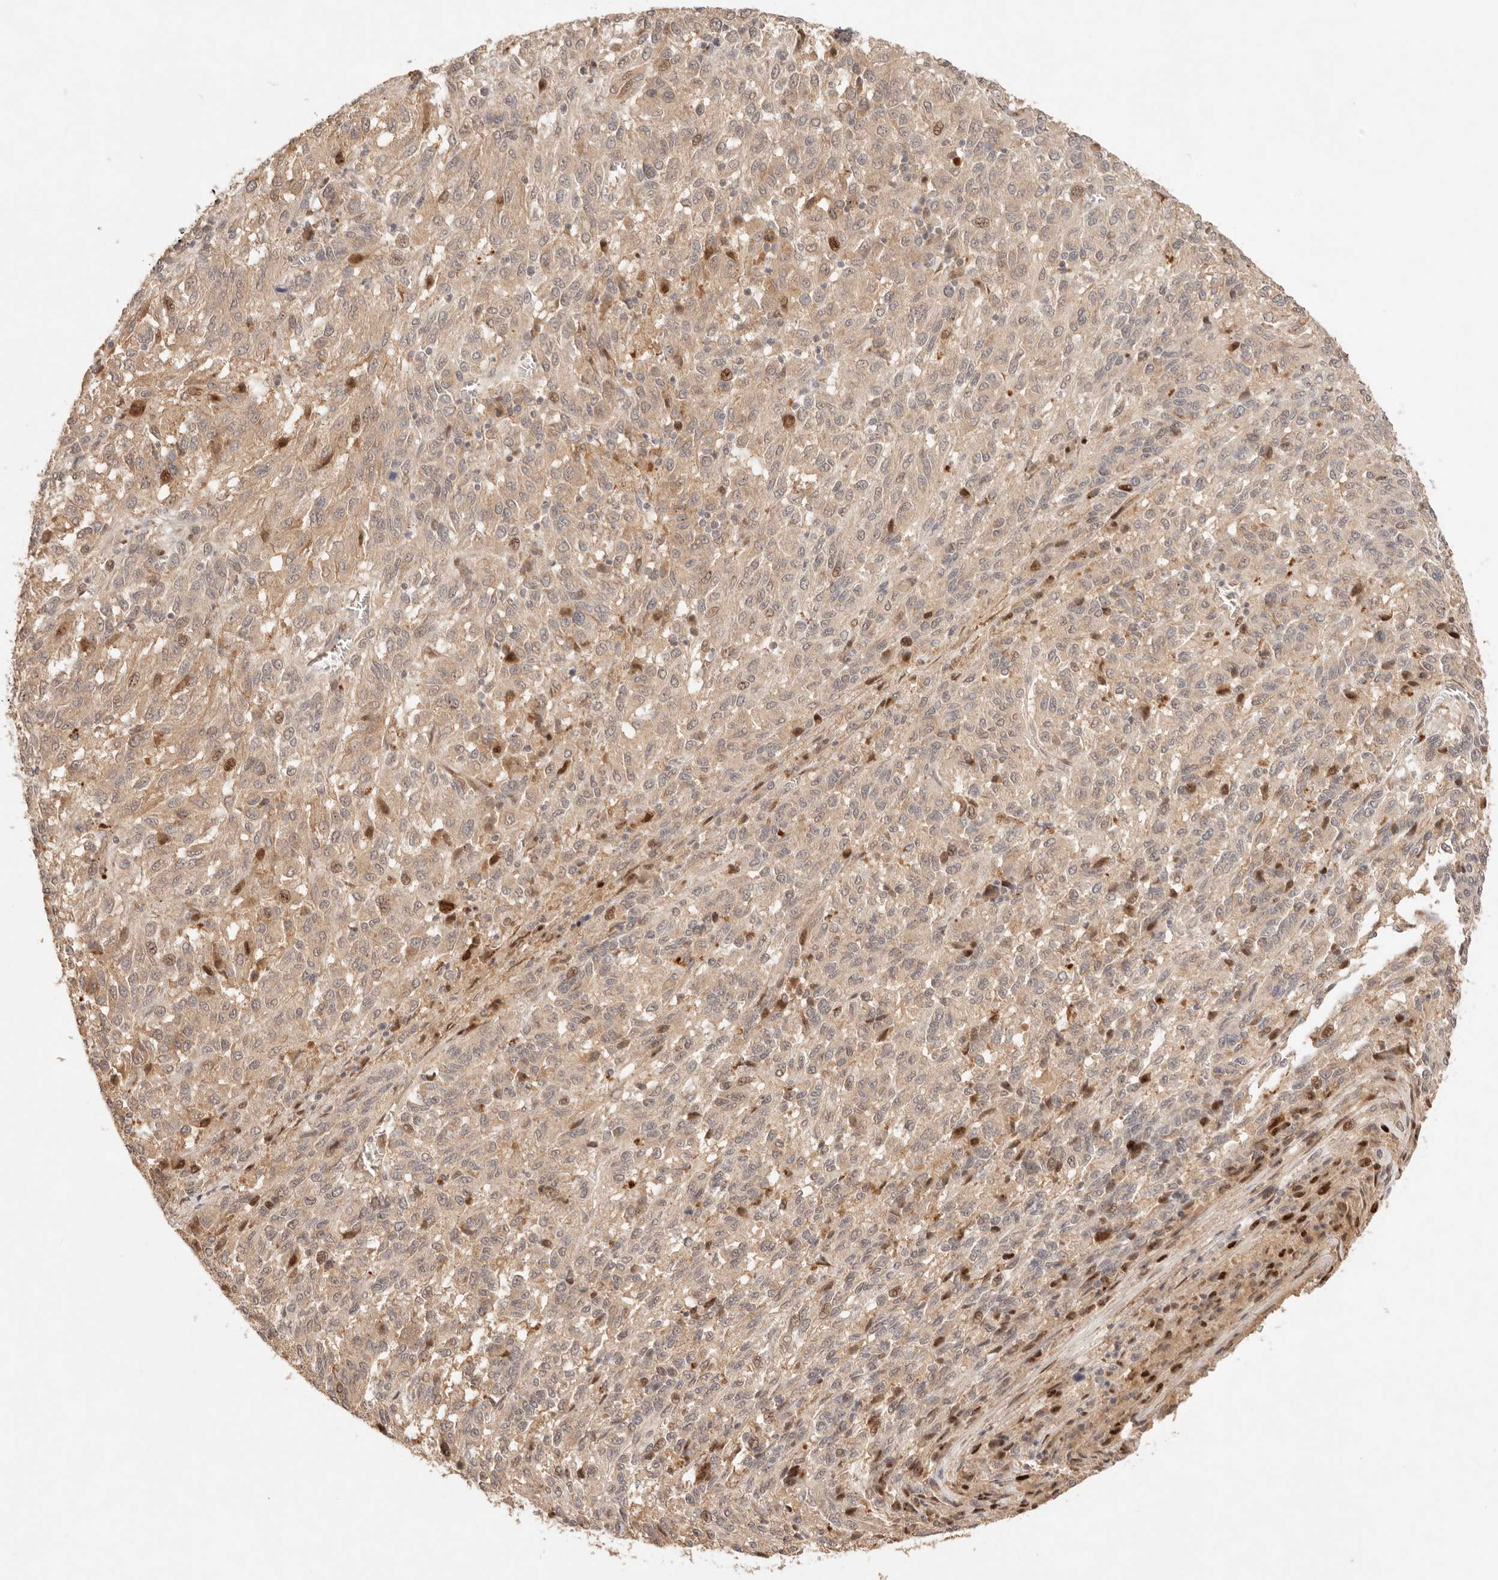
{"staining": {"intensity": "weak", "quantity": ">75%", "location": "cytoplasmic/membranous"}, "tissue": "melanoma", "cell_type": "Tumor cells", "image_type": "cancer", "snomed": [{"axis": "morphology", "description": "Malignant melanoma, Metastatic site"}, {"axis": "topography", "description": "Lung"}], "caption": "Brown immunohistochemical staining in malignant melanoma (metastatic site) exhibits weak cytoplasmic/membranous staining in approximately >75% of tumor cells. The staining is performed using DAB (3,3'-diaminobenzidine) brown chromogen to label protein expression. The nuclei are counter-stained blue using hematoxylin.", "gene": "PHLDA3", "patient": {"sex": "male", "age": 64}}